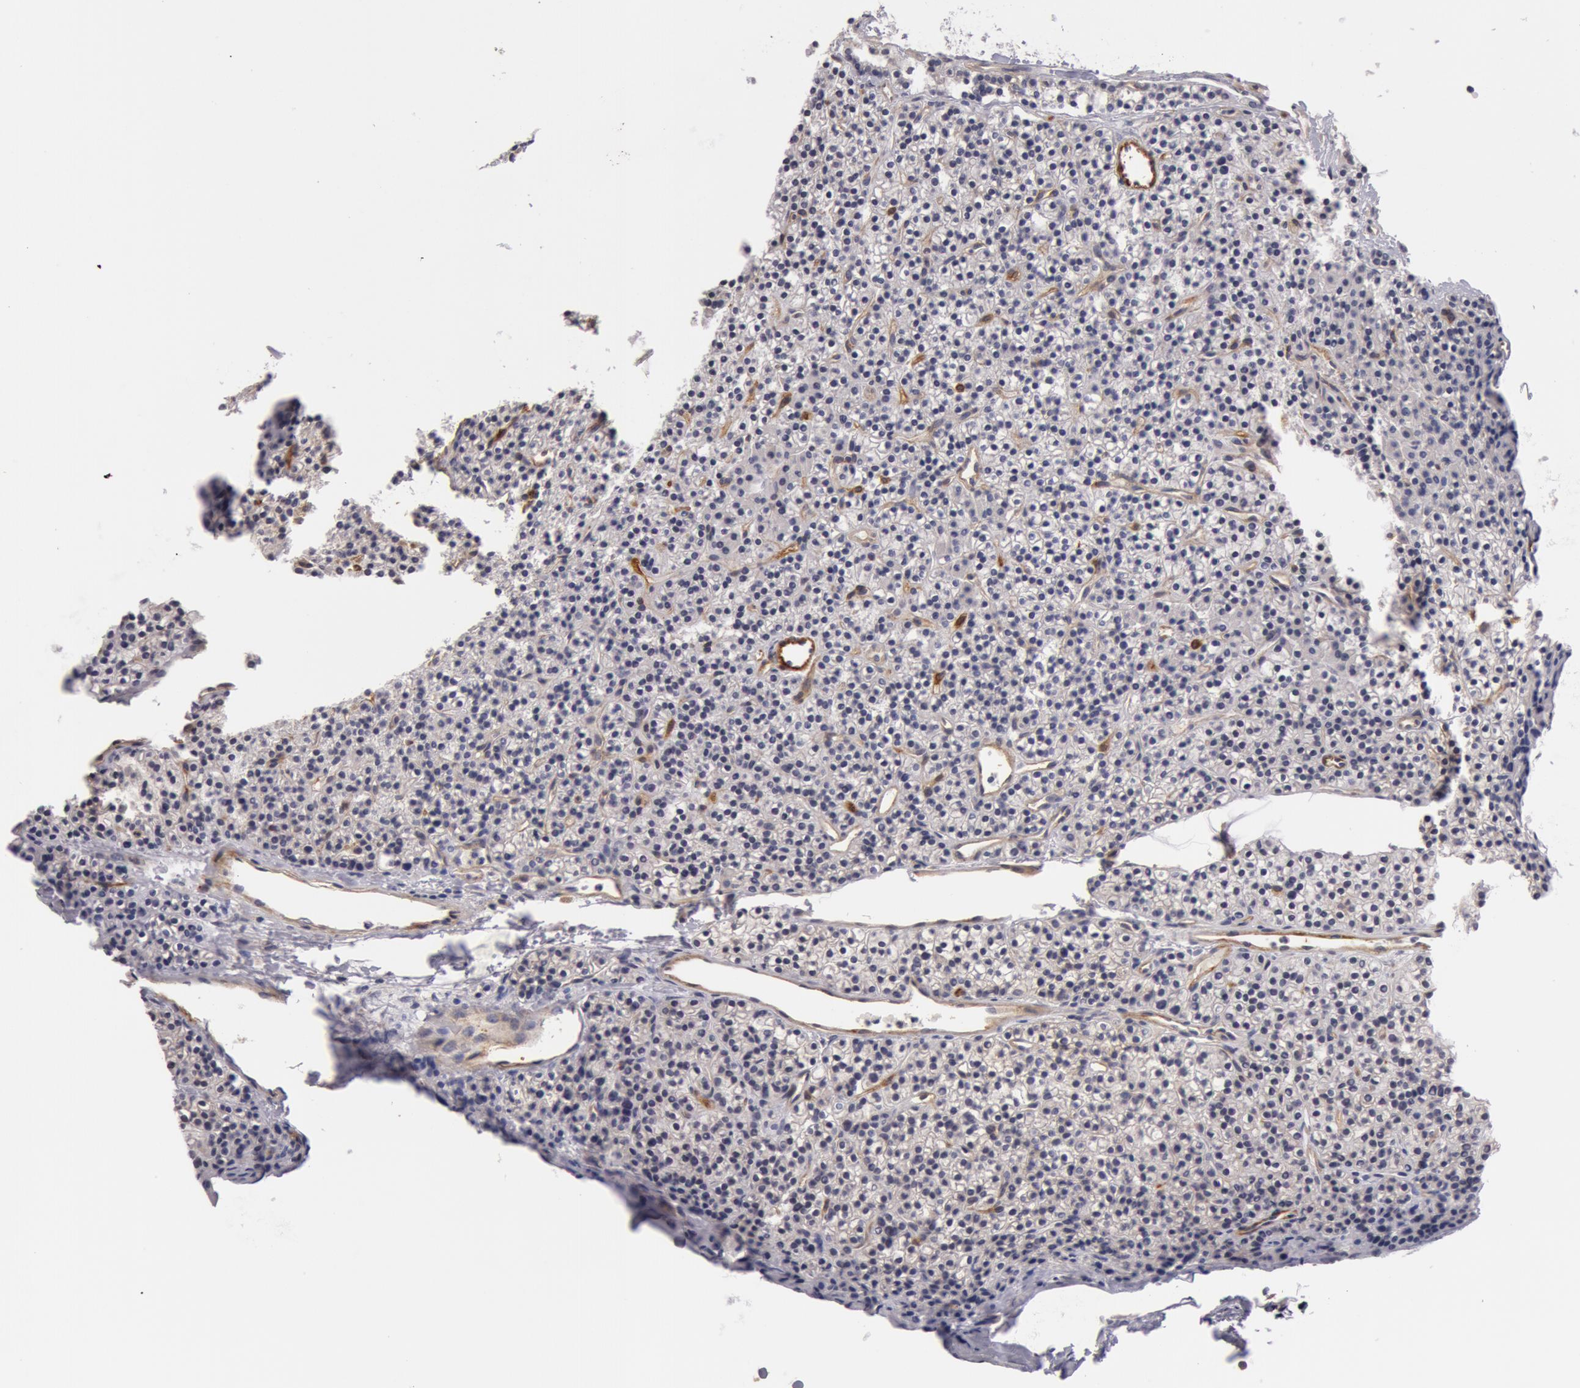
{"staining": {"intensity": "negative", "quantity": "none", "location": "none"}, "tissue": "parathyroid gland", "cell_type": "Glandular cells", "image_type": "normal", "snomed": [{"axis": "morphology", "description": "Normal tissue, NOS"}, {"axis": "topography", "description": "Parathyroid gland"}], "caption": "Immunohistochemistry (IHC) of unremarkable human parathyroid gland shows no positivity in glandular cells.", "gene": "IL23A", "patient": {"sex": "female", "age": 45}}